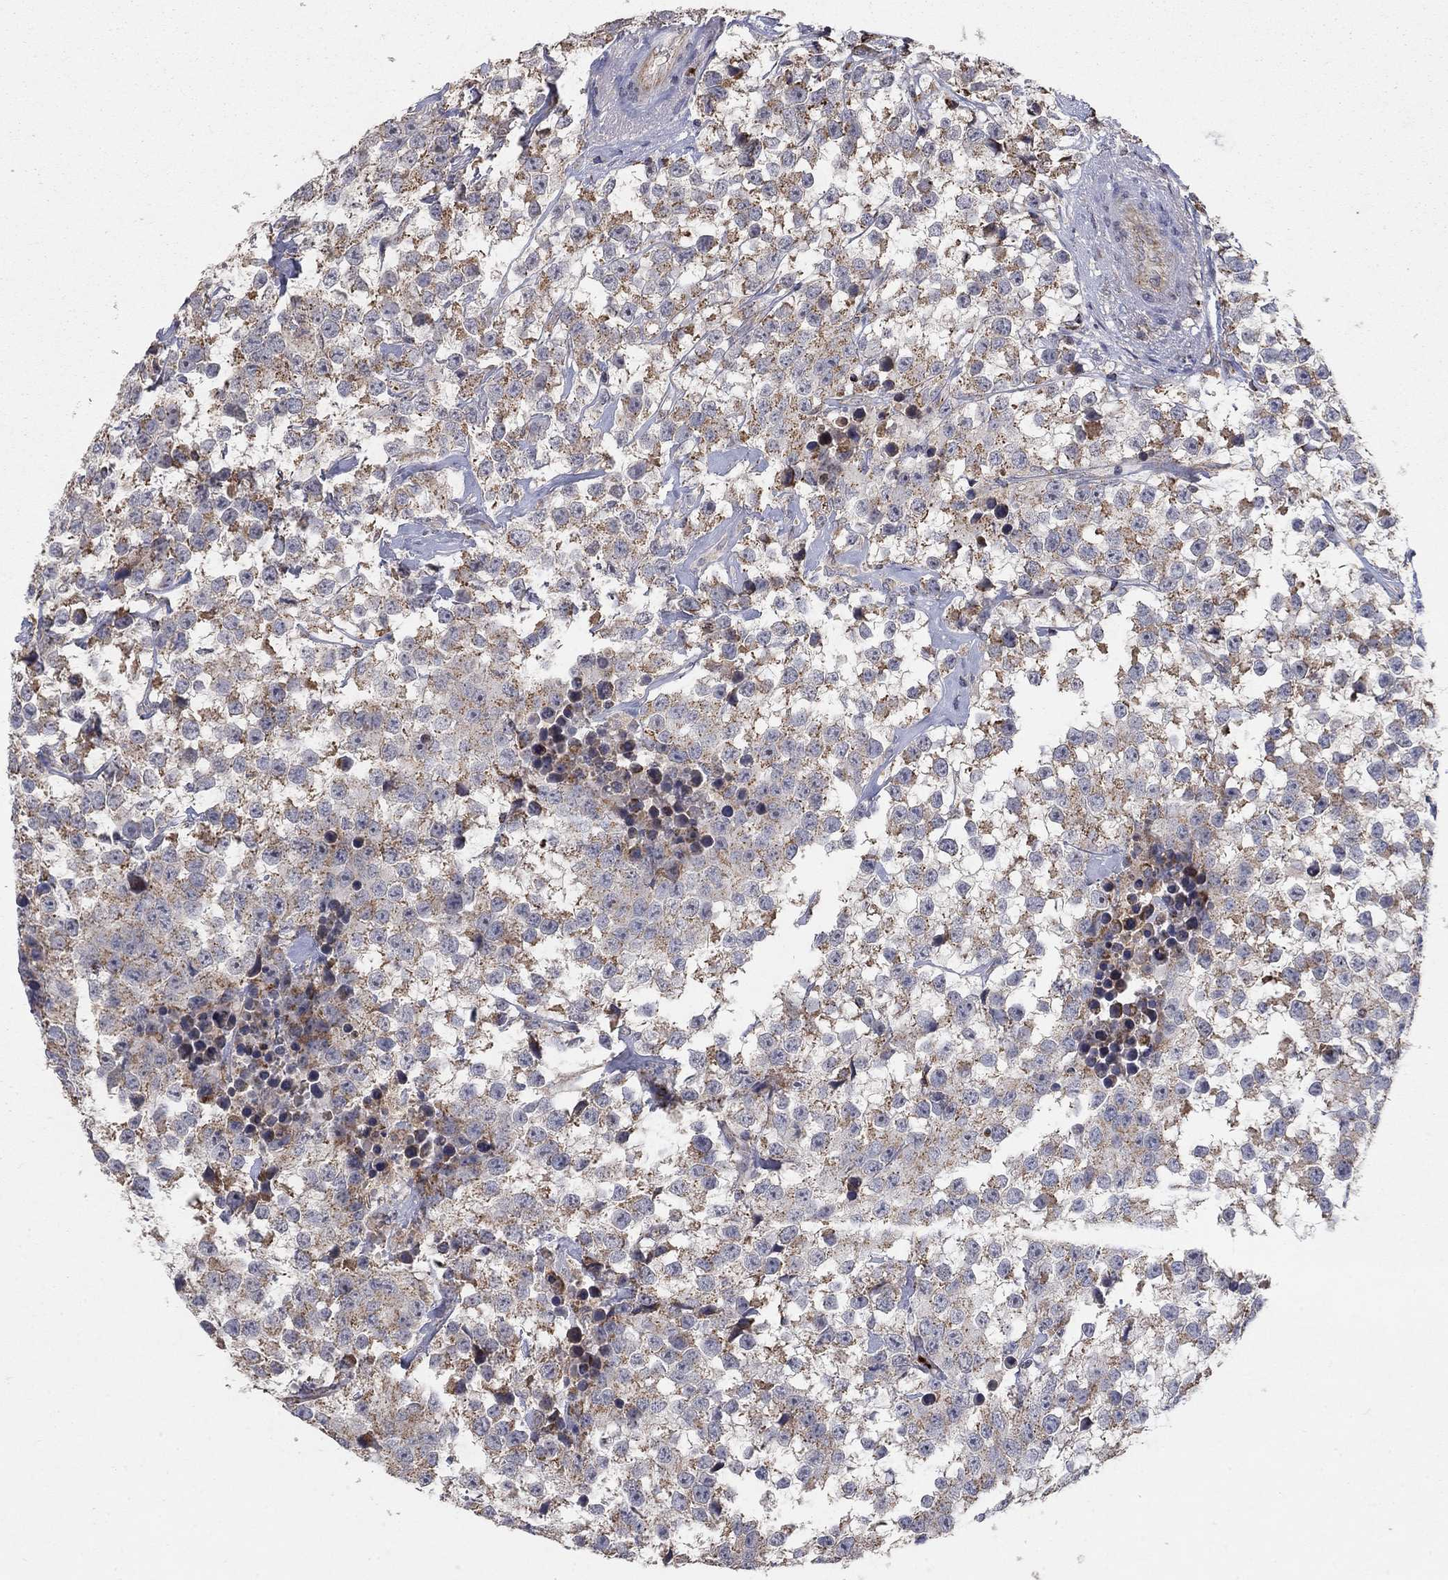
{"staining": {"intensity": "weak", "quantity": "25%-75%", "location": "cytoplasmic/membranous"}, "tissue": "testis cancer", "cell_type": "Tumor cells", "image_type": "cancer", "snomed": [{"axis": "morphology", "description": "Seminoma, NOS"}, {"axis": "topography", "description": "Testis"}], "caption": "There is low levels of weak cytoplasmic/membranous staining in tumor cells of seminoma (testis), as demonstrated by immunohistochemical staining (brown color).", "gene": "GPSM1", "patient": {"sex": "male", "age": 59}}